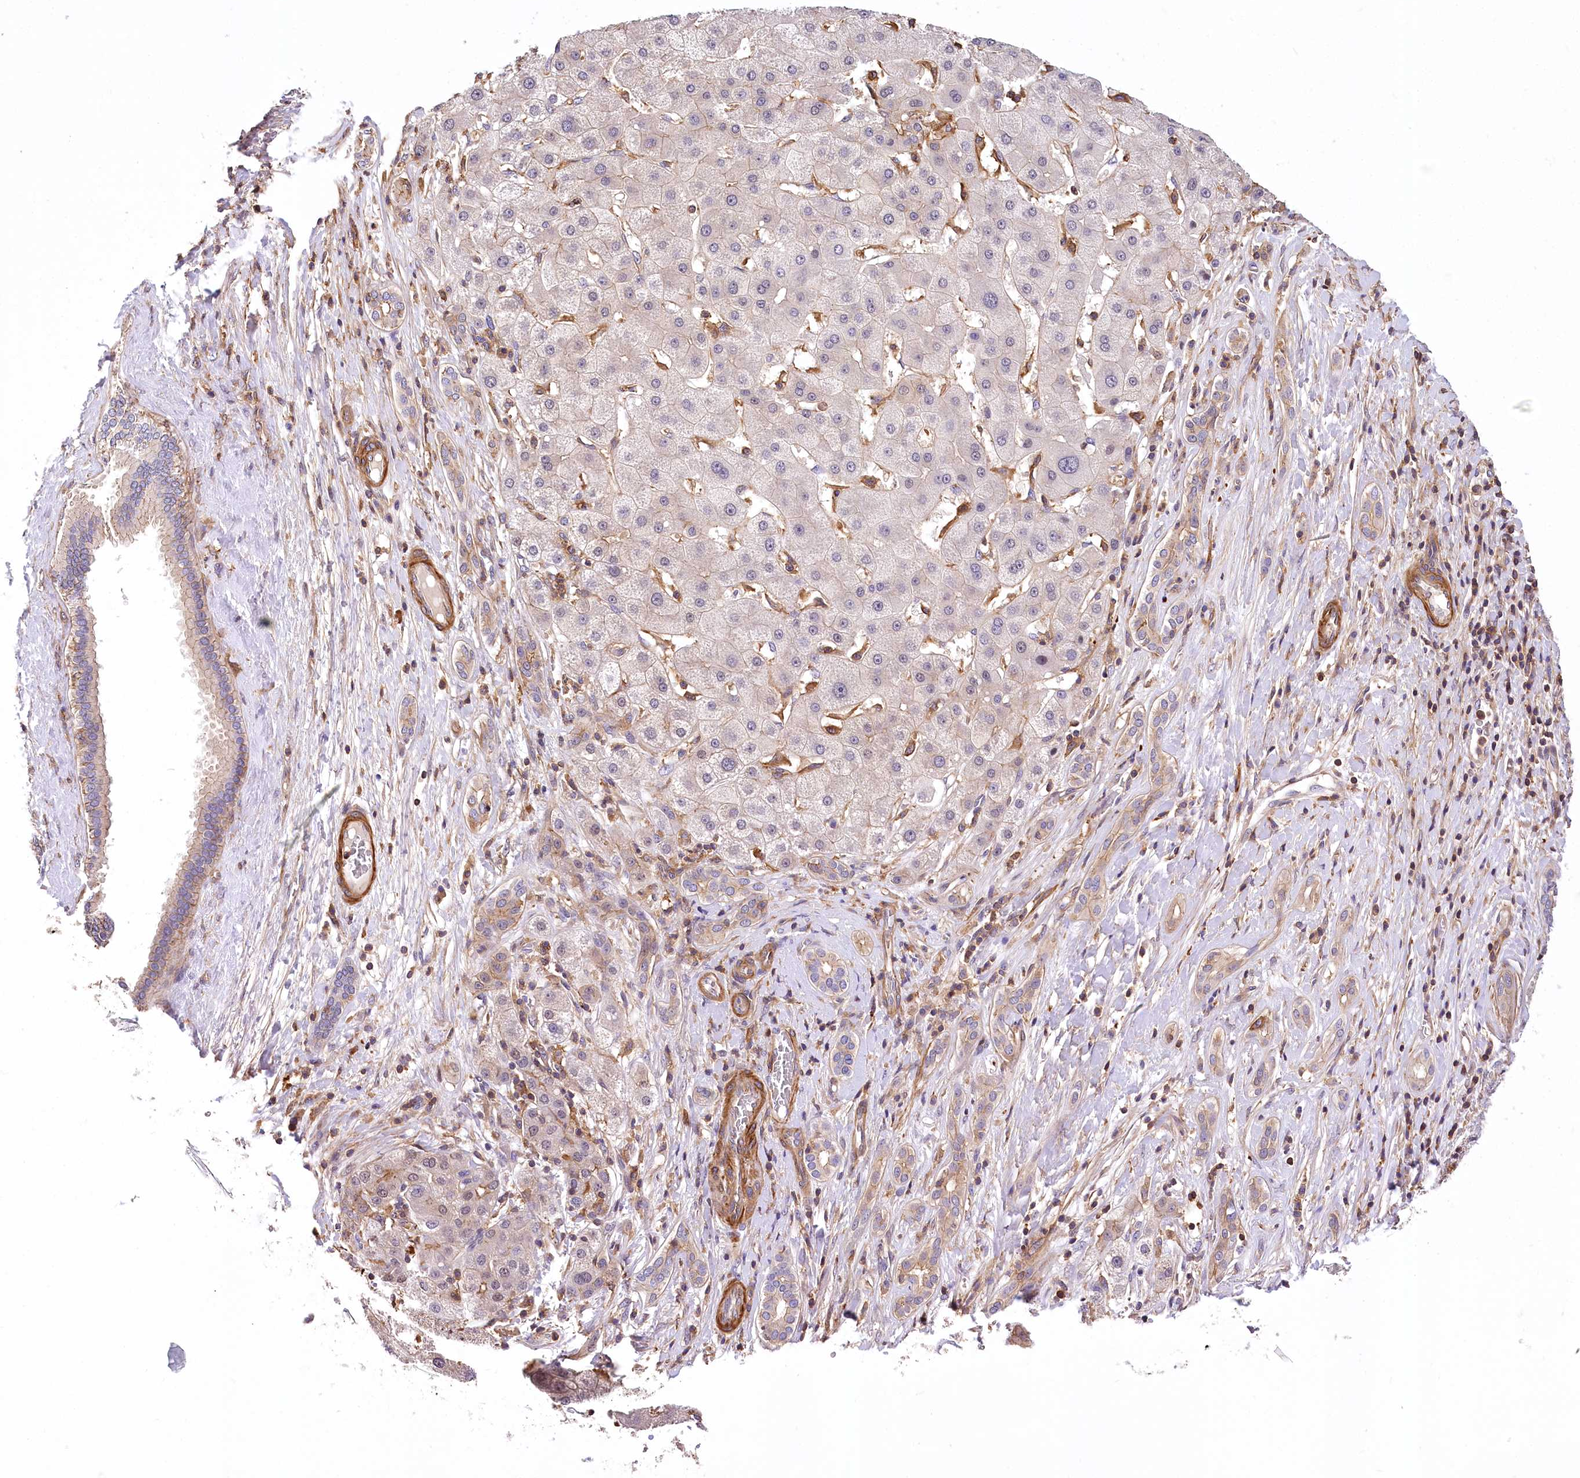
{"staining": {"intensity": "negative", "quantity": "none", "location": "none"}, "tissue": "liver cancer", "cell_type": "Tumor cells", "image_type": "cancer", "snomed": [{"axis": "morphology", "description": "Carcinoma, Hepatocellular, NOS"}, {"axis": "topography", "description": "Liver"}], "caption": "This photomicrograph is of liver cancer (hepatocellular carcinoma) stained with IHC to label a protein in brown with the nuclei are counter-stained blue. There is no expression in tumor cells. Brightfield microscopy of IHC stained with DAB (brown) and hematoxylin (blue), captured at high magnification.", "gene": "DPP3", "patient": {"sex": "male", "age": 65}}